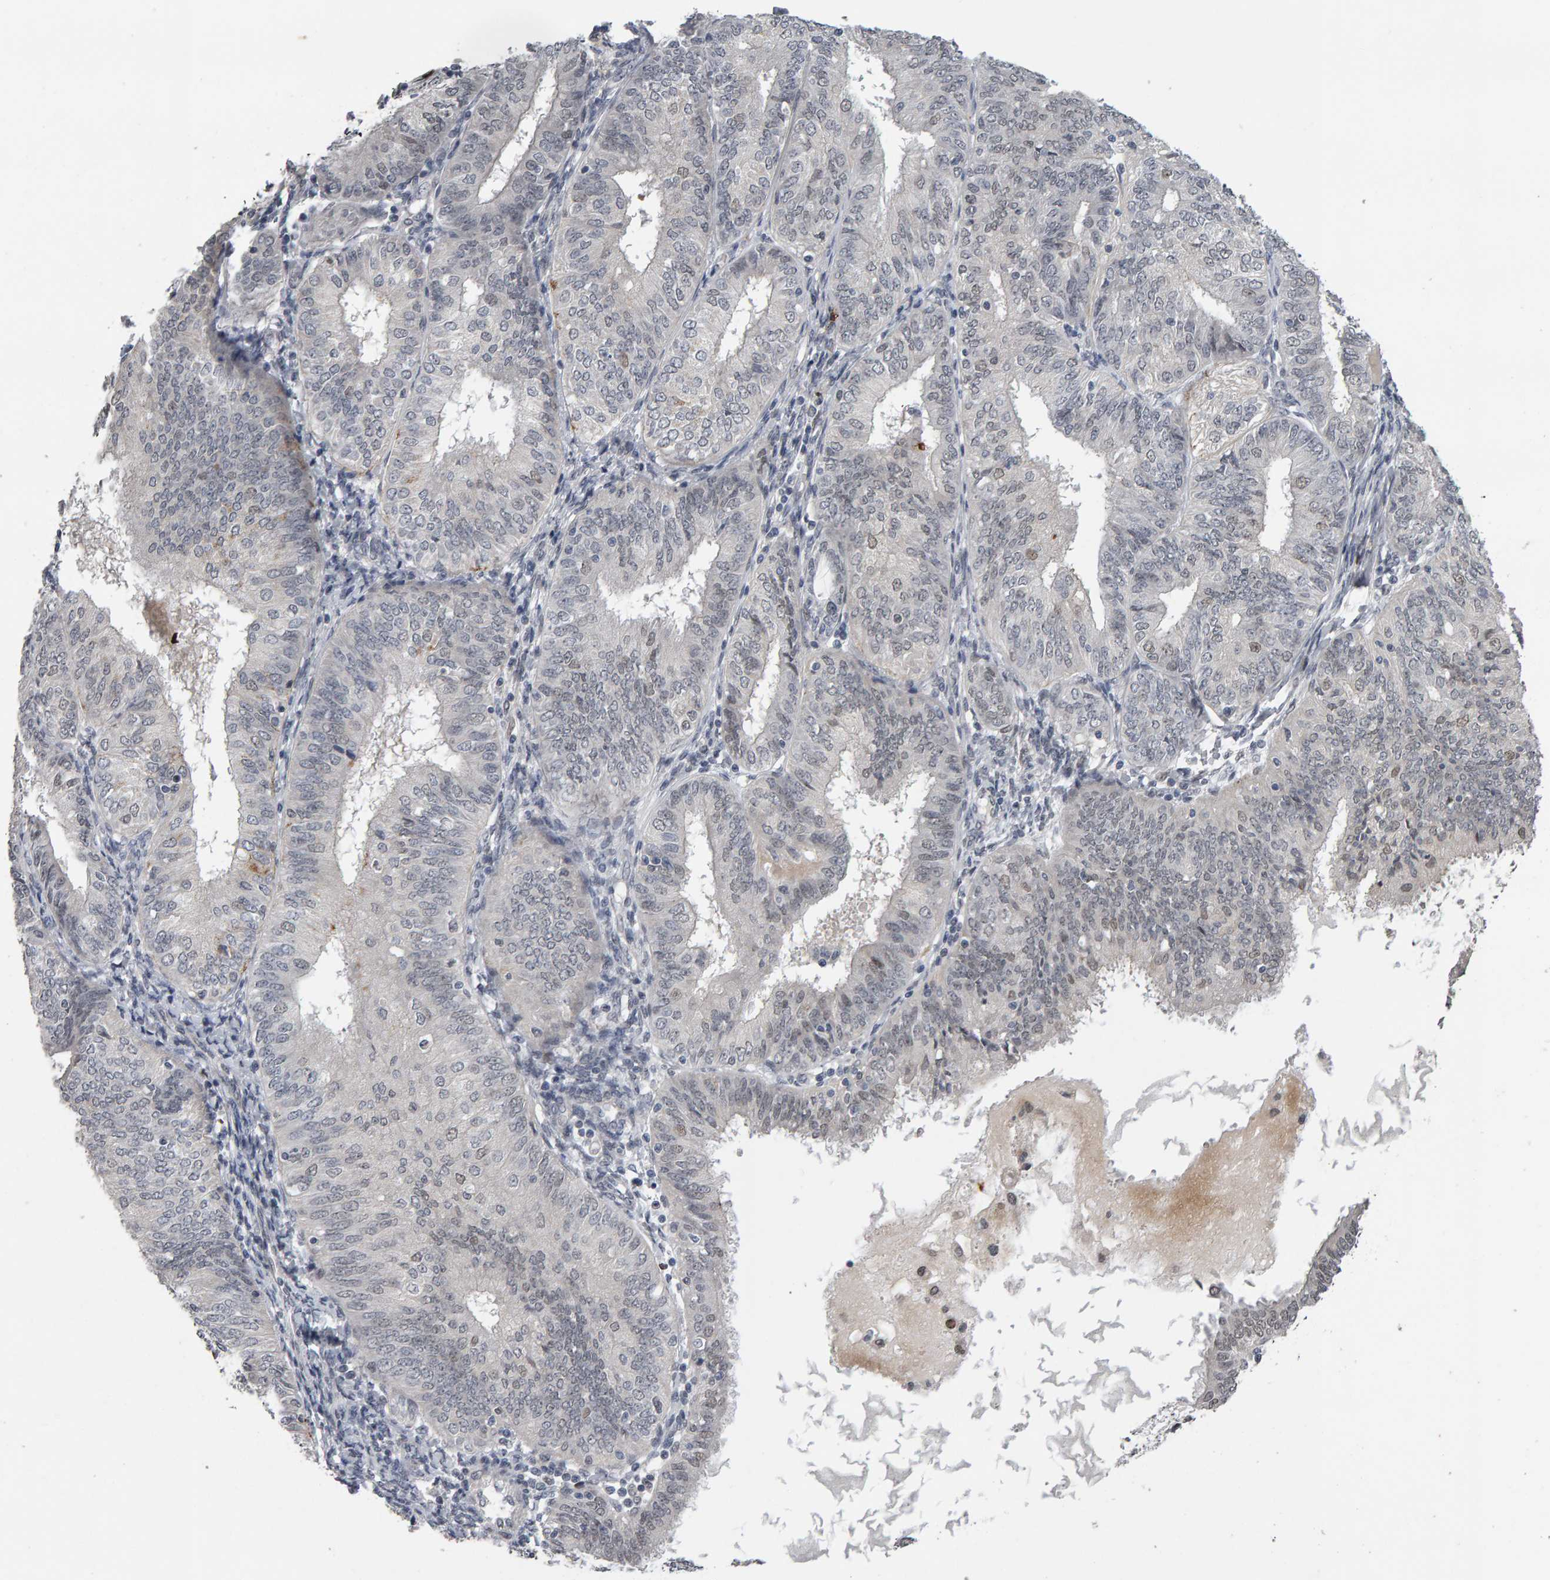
{"staining": {"intensity": "moderate", "quantity": "<25%", "location": "nuclear"}, "tissue": "endometrial cancer", "cell_type": "Tumor cells", "image_type": "cancer", "snomed": [{"axis": "morphology", "description": "Adenocarcinoma, NOS"}, {"axis": "topography", "description": "Endometrium"}], "caption": "Approximately <25% of tumor cells in human endometrial cancer (adenocarcinoma) show moderate nuclear protein positivity as visualized by brown immunohistochemical staining.", "gene": "IPO8", "patient": {"sex": "female", "age": 58}}